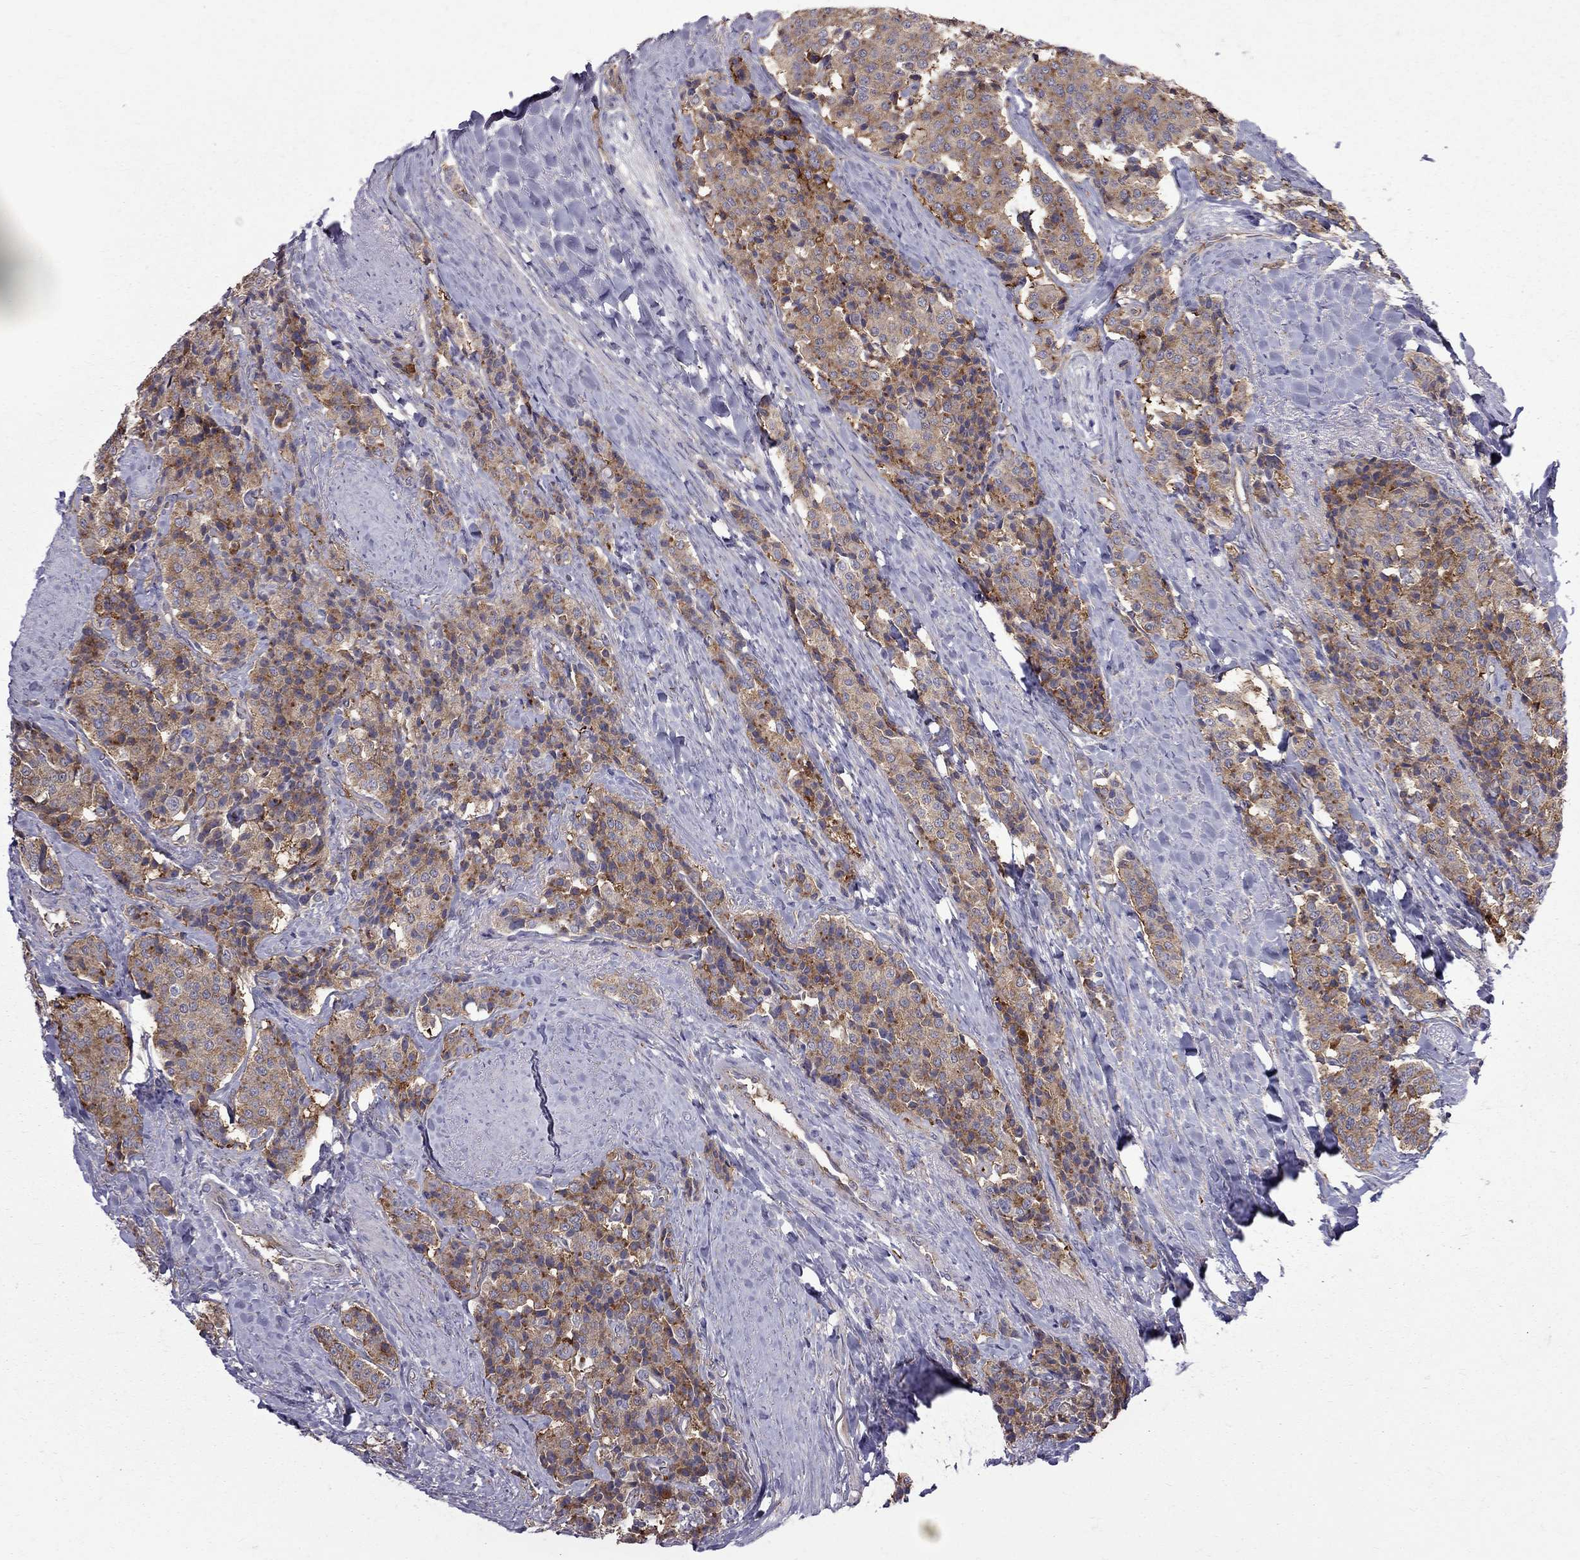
{"staining": {"intensity": "moderate", "quantity": ">75%", "location": "cytoplasmic/membranous"}, "tissue": "carcinoid", "cell_type": "Tumor cells", "image_type": "cancer", "snomed": [{"axis": "morphology", "description": "Carcinoid, malignant, NOS"}, {"axis": "topography", "description": "Small intestine"}], "caption": "Immunohistochemistry staining of carcinoid, which demonstrates medium levels of moderate cytoplasmic/membranous expression in about >75% of tumor cells indicating moderate cytoplasmic/membranous protein expression. The staining was performed using DAB (3,3'-diaminobenzidine) (brown) for protein detection and nuclei were counterstained in hematoxylin (blue).", "gene": "EIF4E3", "patient": {"sex": "female", "age": 58}}